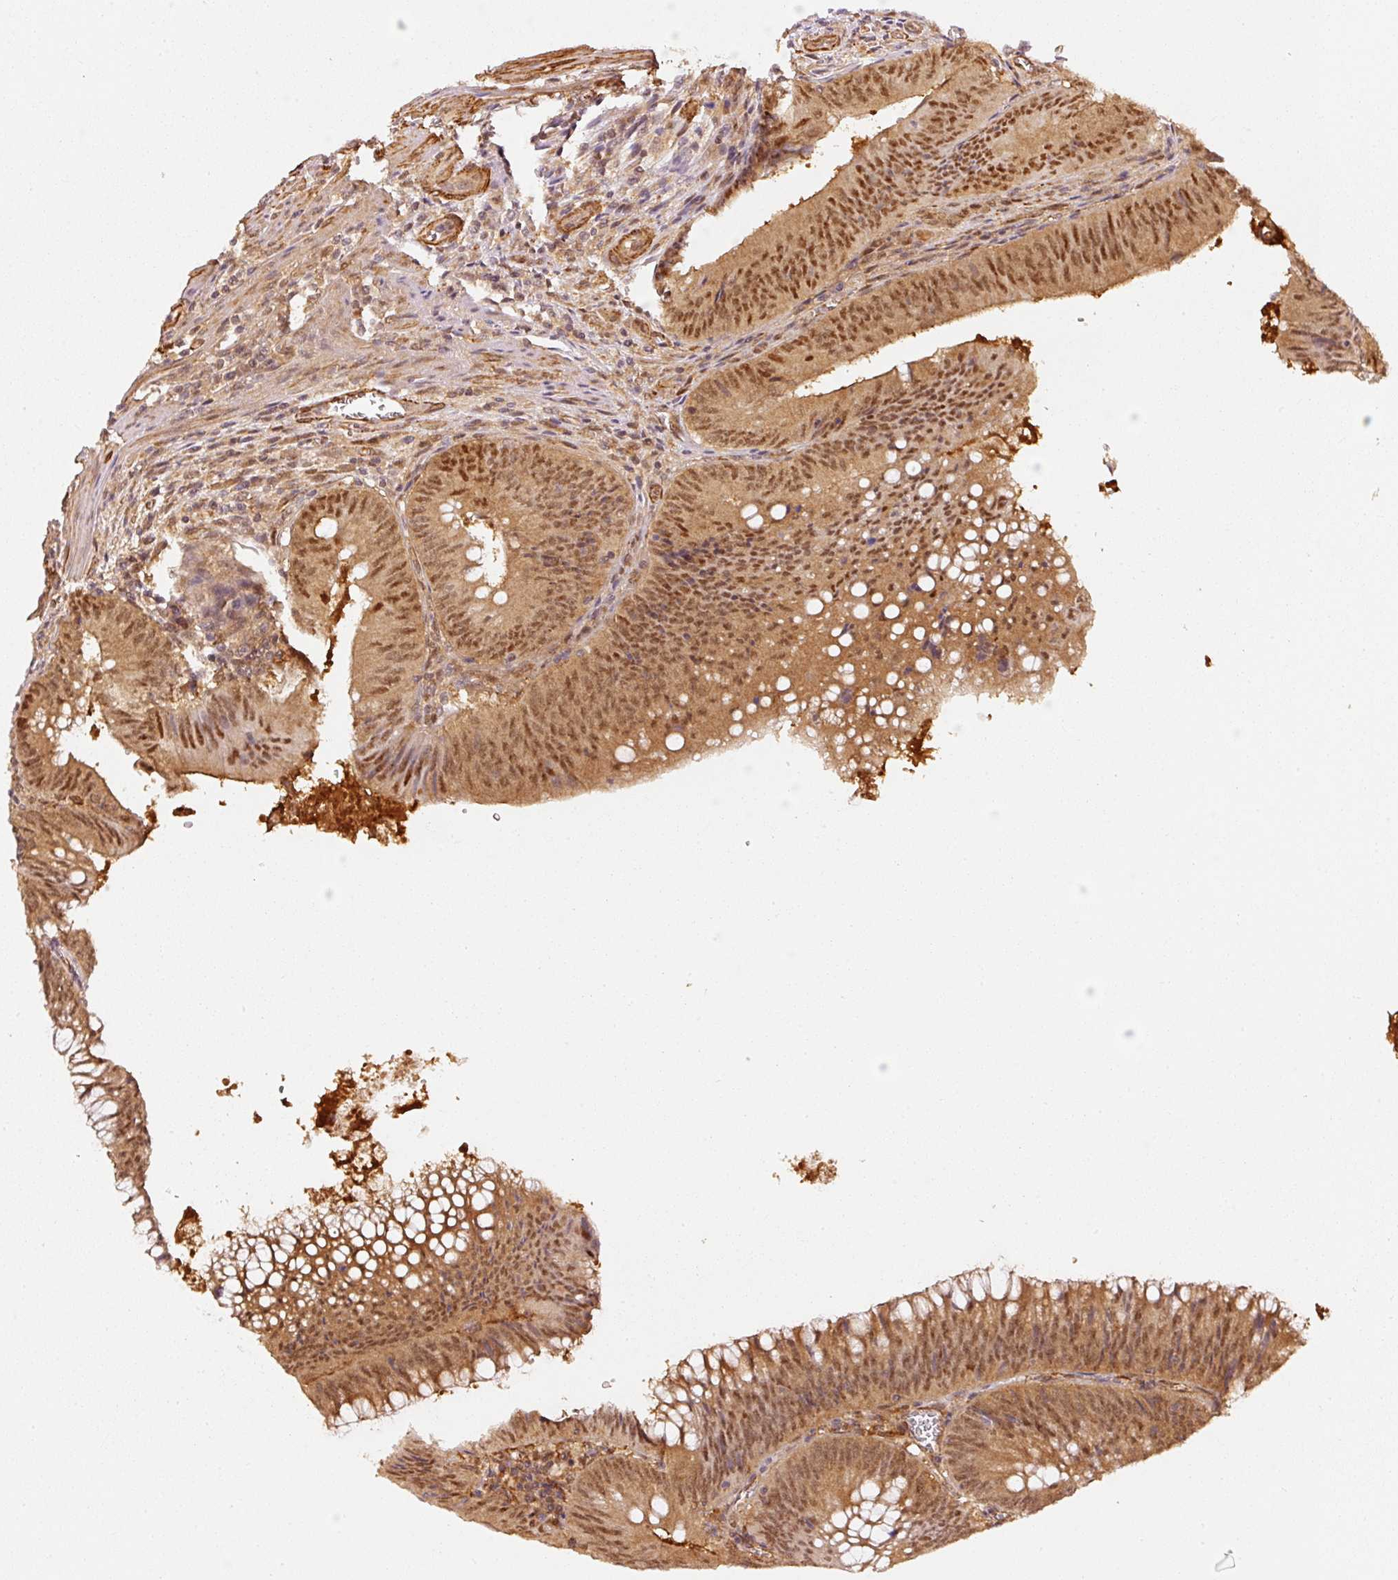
{"staining": {"intensity": "moderate", "quantity": ">75%", "location": "cytoplasmic/membranous,nuclear"}, "tissue": "colorectal cancer", "cell_type": "Tumor cells", "image_type": "cancer", "snomed": [{"axis": "morphology", "description": "Adenocarcinoma, NOS"}, {"axis": "topography", "description": "Rectum"}], "caption": "Colorectal cancer (adenocarcinoma) was stained to show a protein in brown. There is medium levels of moderate cytoplasmic/membranous and nuclear staining in approximately >75% of tumor cells.", "gene": "PSMD1", "patient": {"sex": "female", "age": 72}}